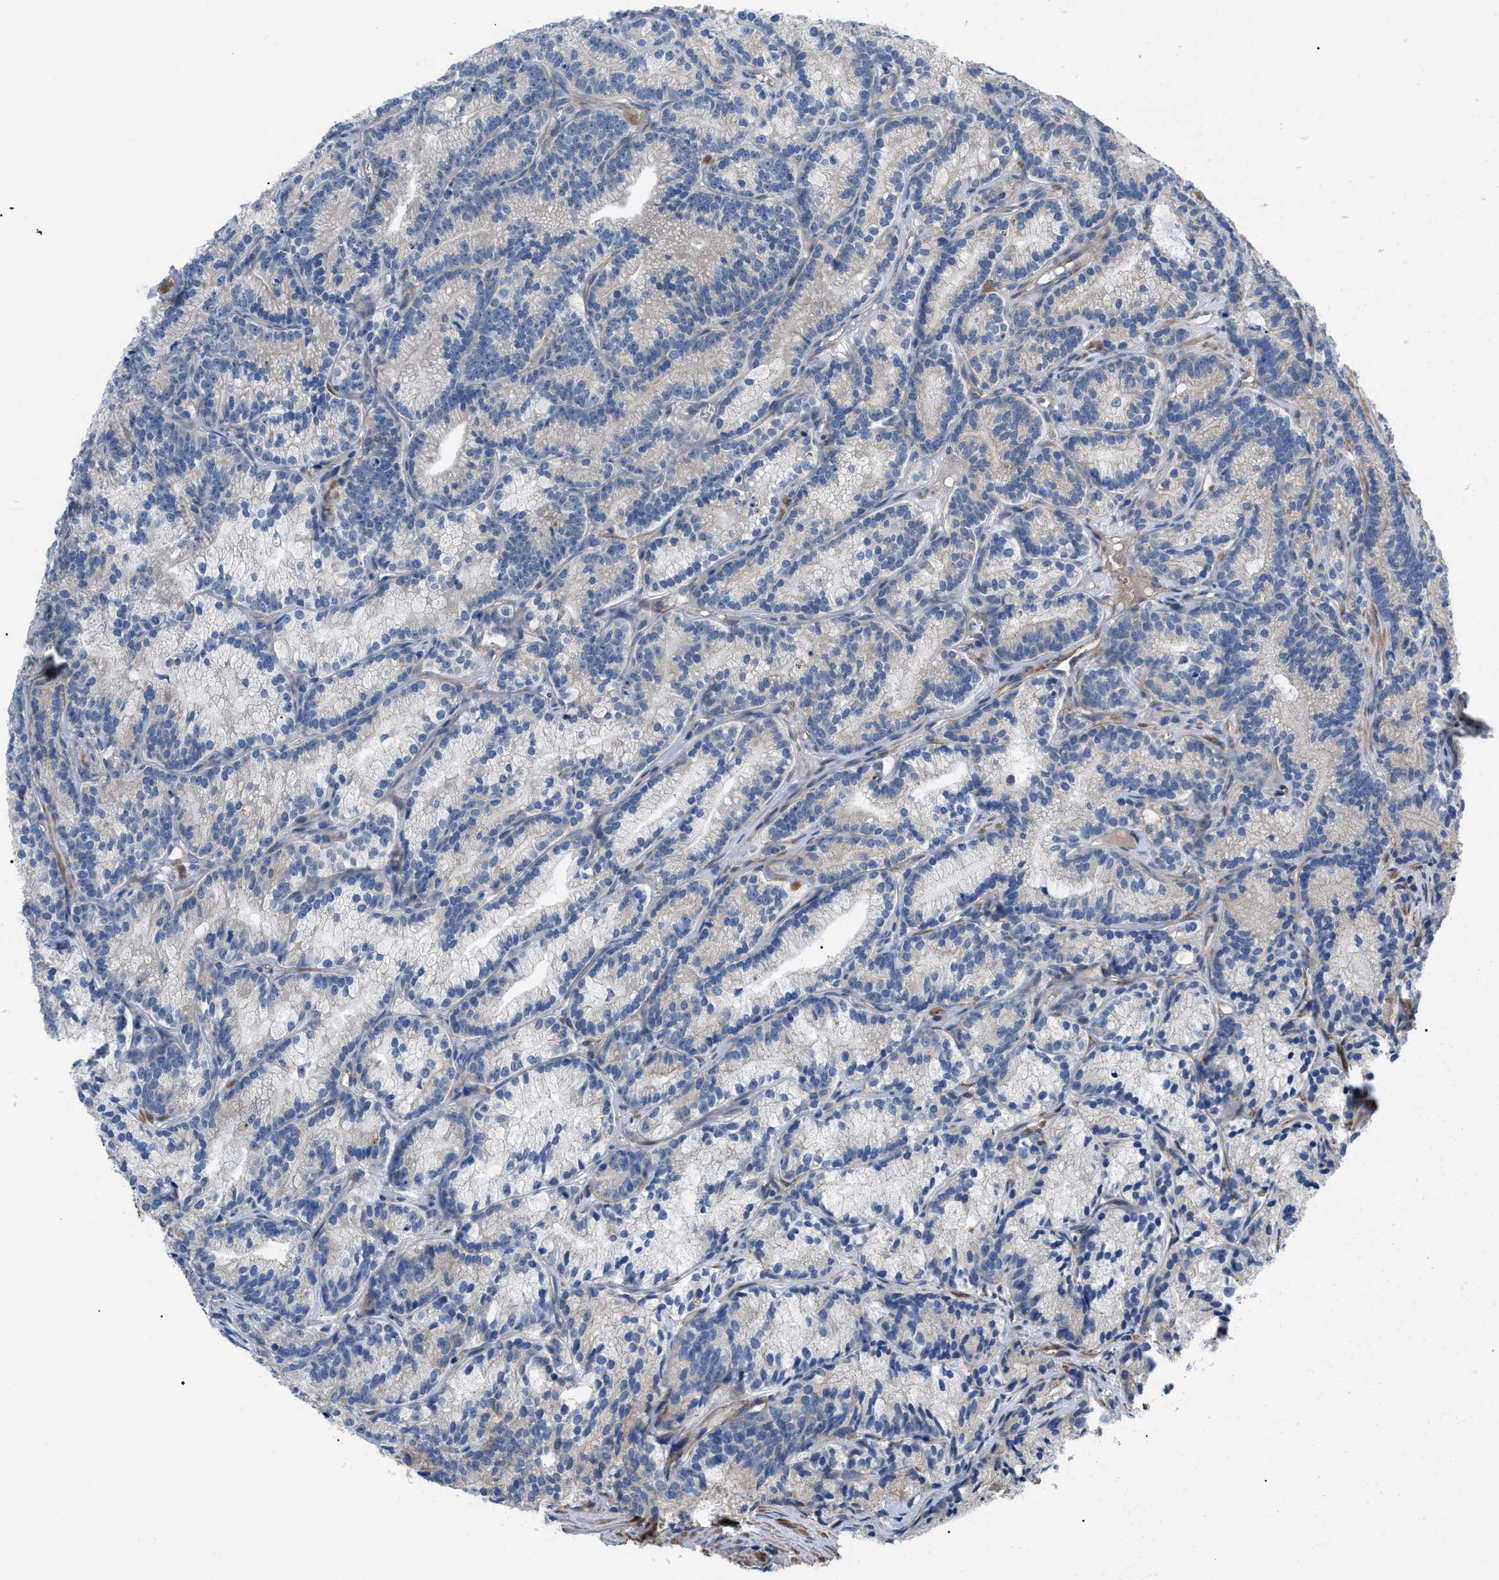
{"staining": {"intensity": "negative", "quantity": "none", "location": "none"}, "tissue": "prostate cancer", "cell_type": "Tumor cells", "image_type": "cancer", "snomed": [{"axis": "morphology", "description": "Adenocarcinoma, Low grade"}, {"axis": "topography", "description": "Prostate"}], "caption": "Immunohistochemical staining of human prostate low-grade adenocarcinoma demonstrates no significant positivity in tumor cells.", "gene": "MYO10", "patient": {"sex": "male", "age": 89}}